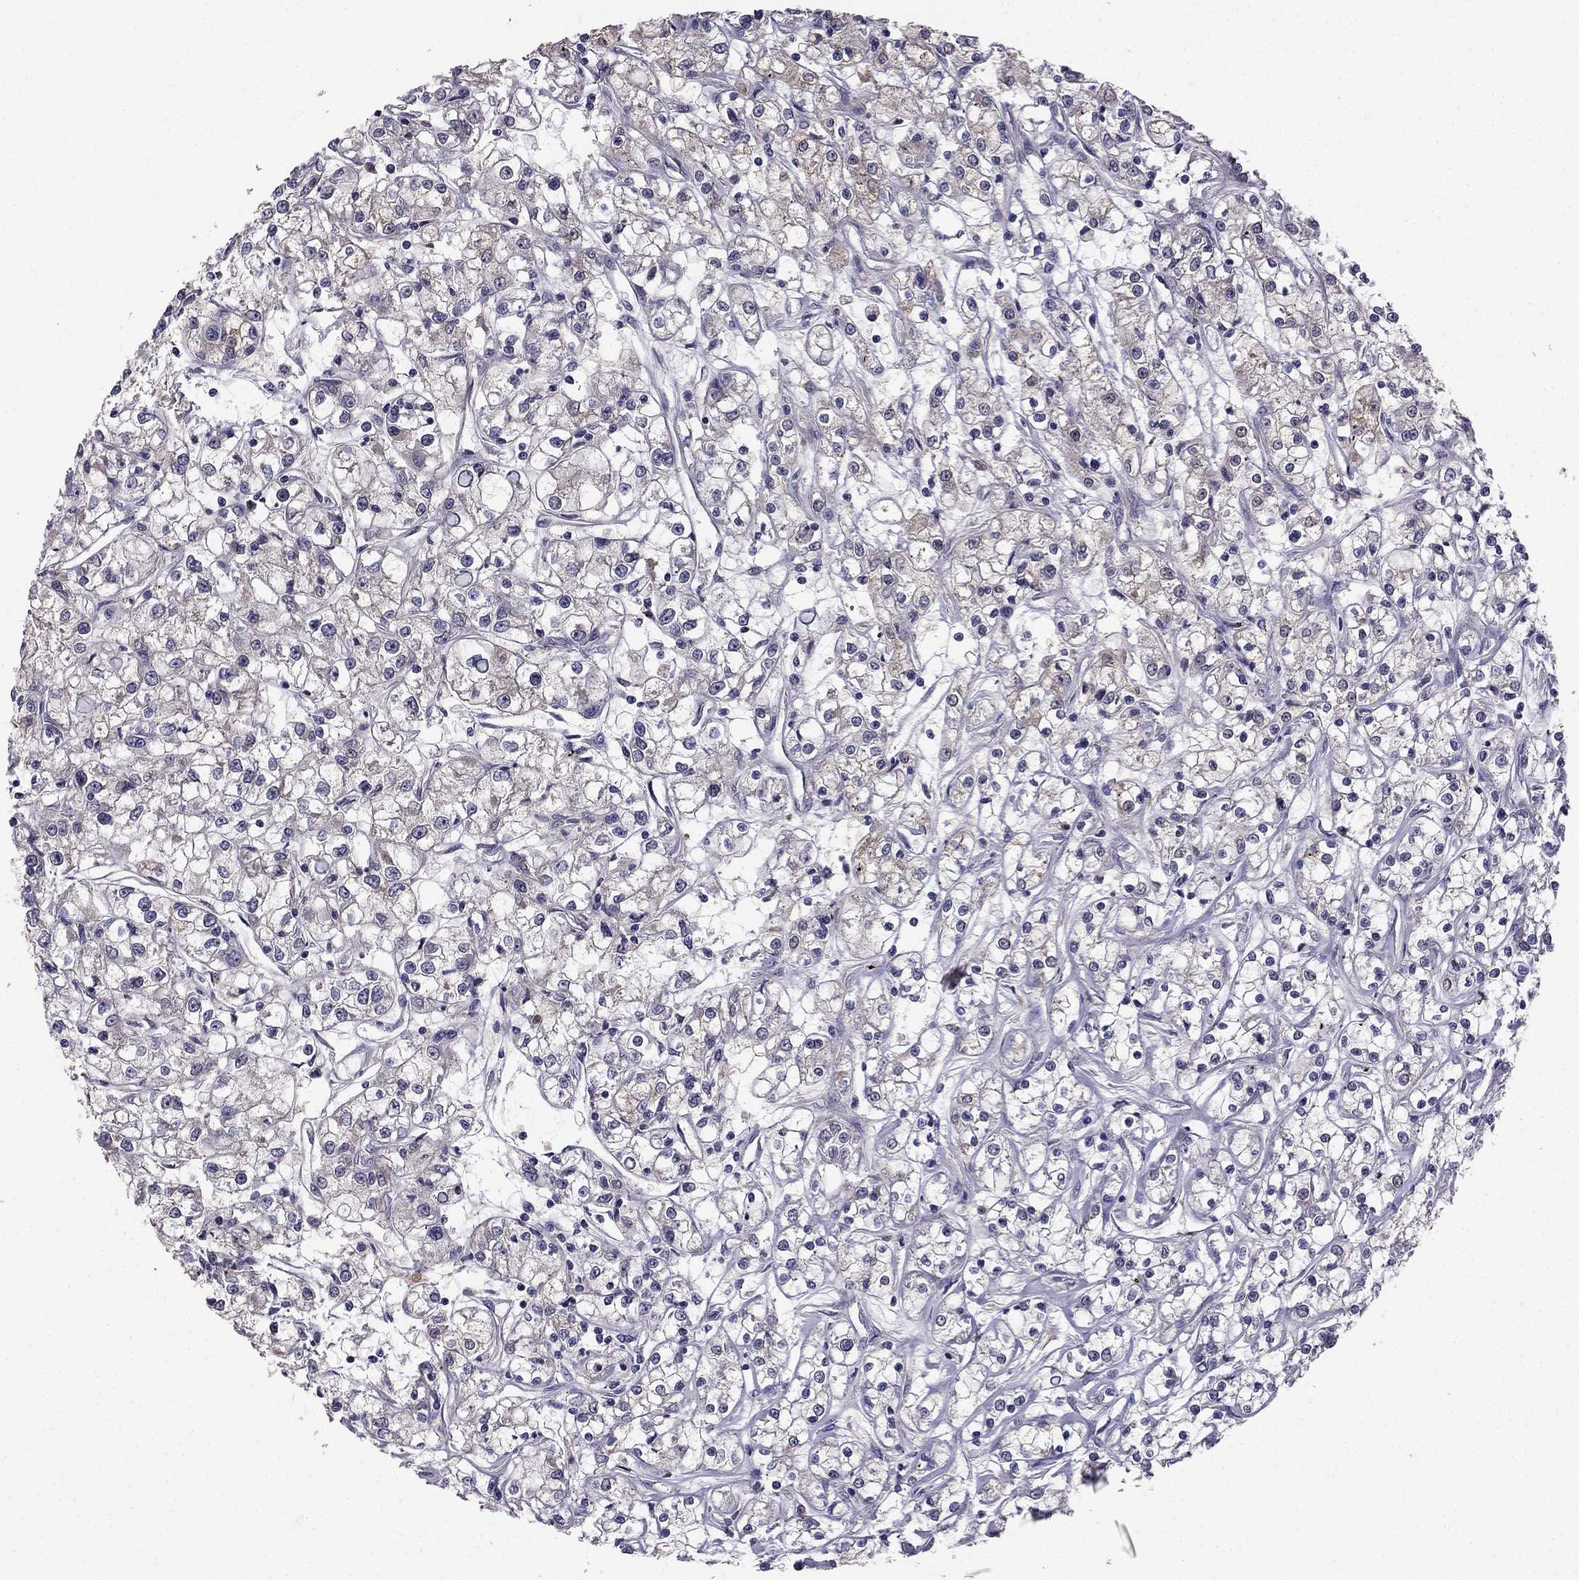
{"staining": {"intensity": "moderate", "quantity": "<25%", "location": "cytoplasmic/membranous"}, "tissue": "renal cancer", "cell_type": "Tumor cells", "image_type": "cancer", "snomed": [{"axis": "morphology", "description": "Adenocarcinoma, NOS"}, {"axis": "topography", "description": "Kidney"}], "caption": "Immunohistochemistry (IHC) photomicrograph of renal cancer stained for a protein (brown), which demonstrates low levels of moderate cytoplasmic/membranous expression in approximately <25% of tumor cells.", "gene": "STXBP5", "patient": {"sex": "female", "age": 59}}